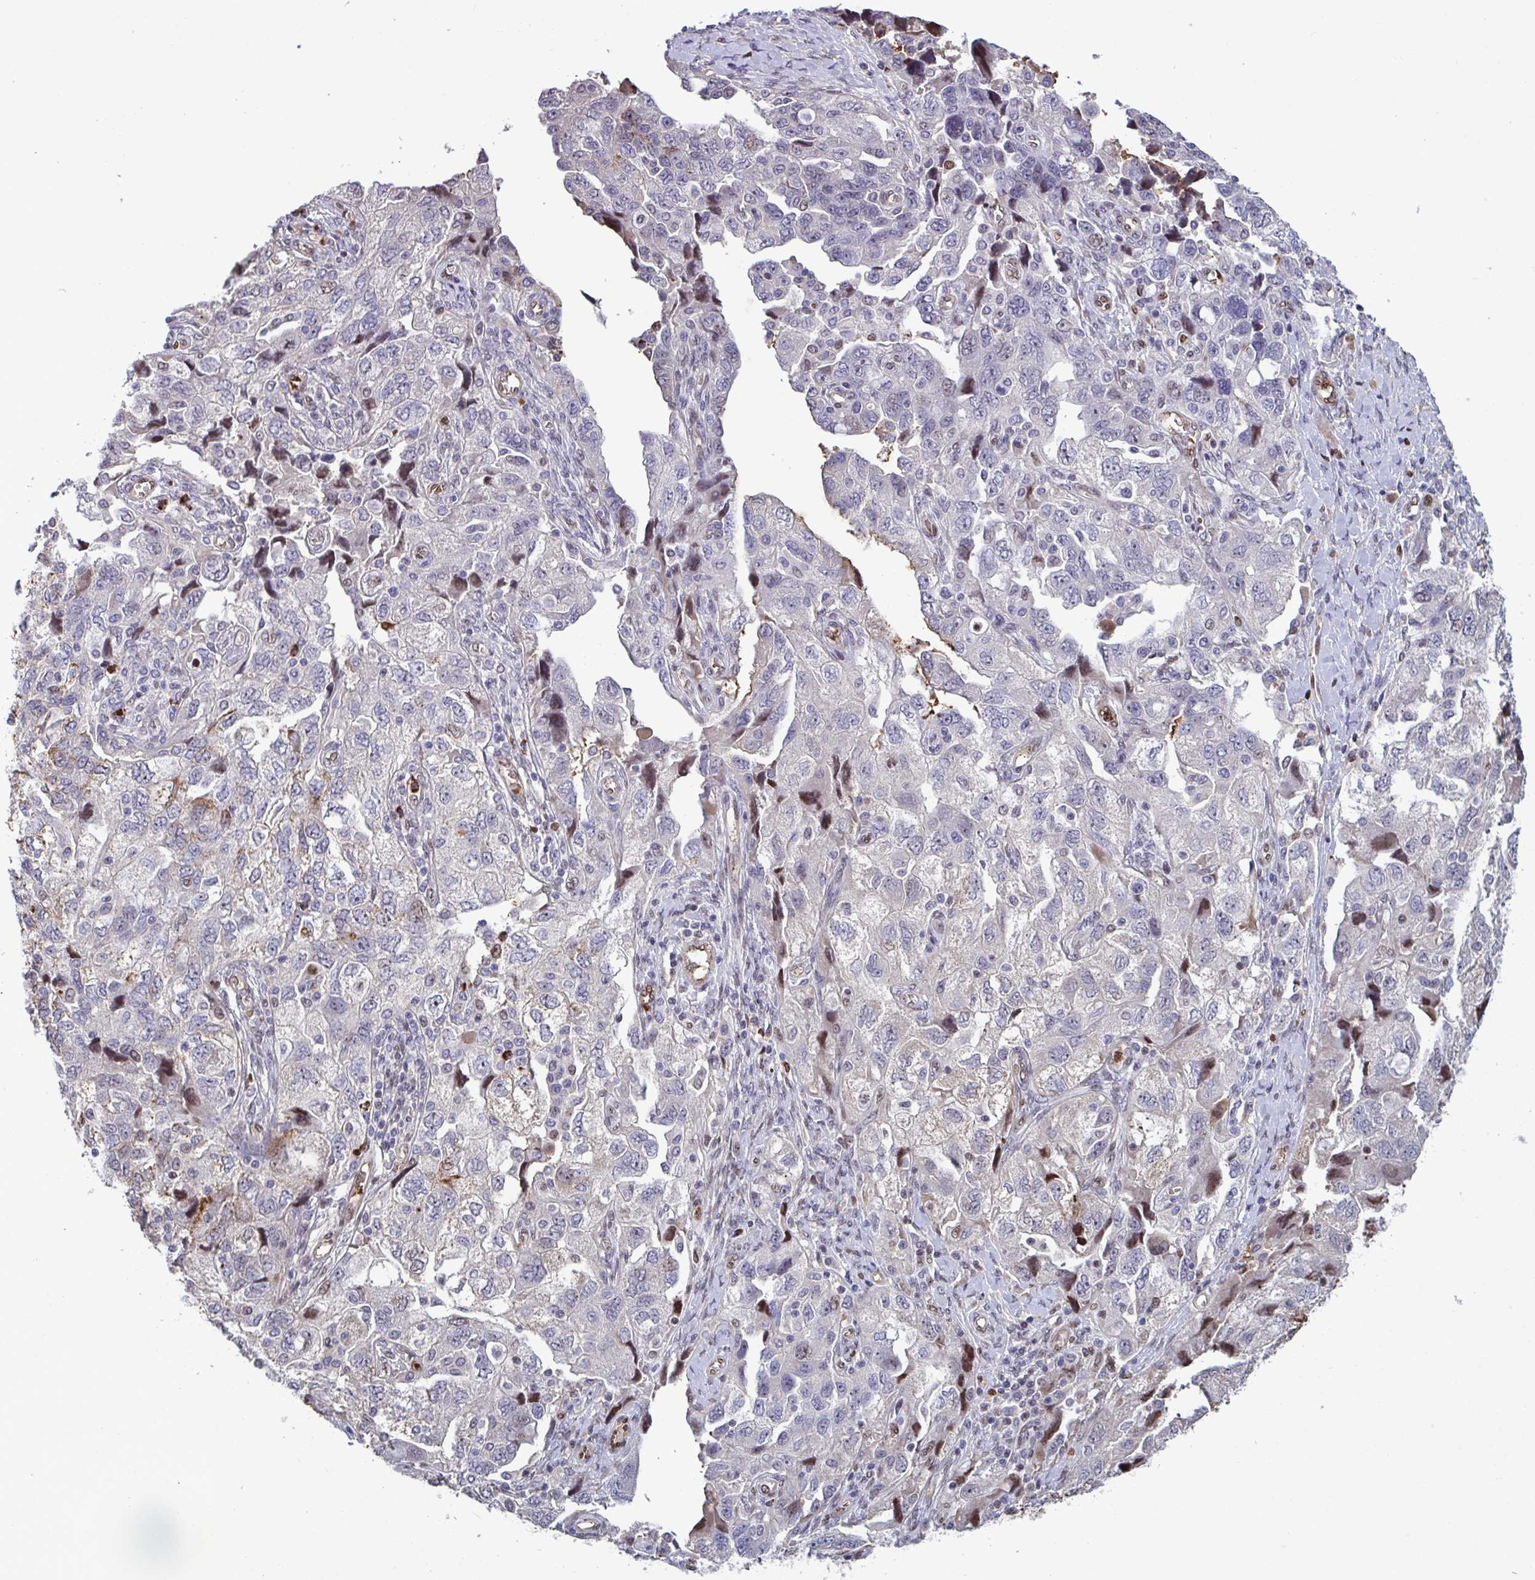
{"staining": {"intensity": "moderate", "quantity": "<25%", "location": "nuclear"}, "tissue": "ovarian cancer", "cell_type": "Tumor cells", "image_type": "cancer", "snomed": [{"axis": "morphology", "description": "Carcinoma, NOS"}, {"axis": "morphology", "description": "Cystadenocarcinoma, serous, NOS"}, {"axis": "topography", "description": "Ovary"}], "caption": "Ovarian cancer stained with a protein marker shows moderate staining in tumor cells.", "gene": "PELI2", "patient": {"sex": "female", "age": 69}}